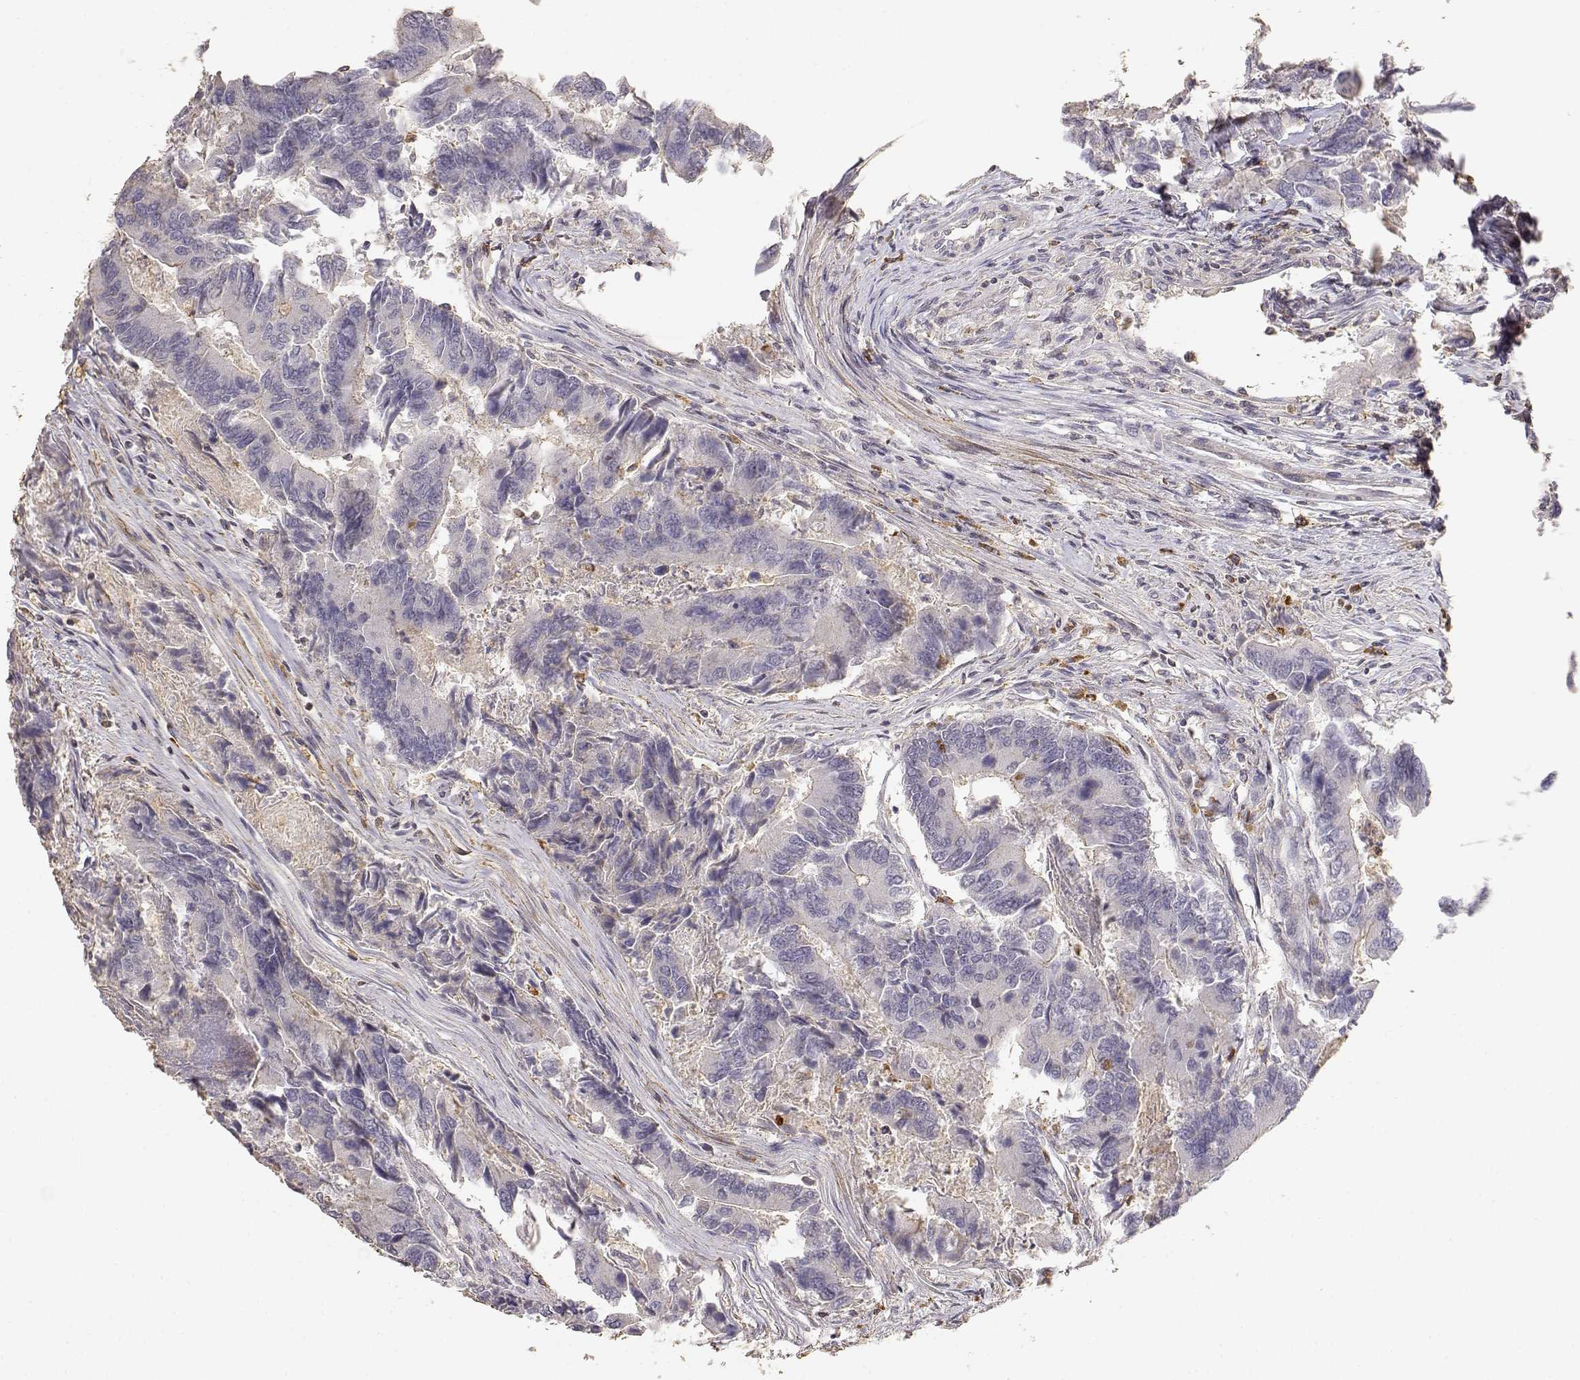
{"staining": {"intensity": "weak", "quantity": "<25%", "location": "cytoplasmic/membranous"}, "tissue": "colorectal cancer", "cell_type": "Tumor cells", "image_type": "cancer", "snomed": [{"axis": "morphology", "description": "Adenocarcinoma, NOS"}, {"axis": "topography", "description": "Colon"}], "caption": "Tumor cells are negative for protein expression in human colorectal adenocarcinoma.", "gene": "TNFRSF10C", "patient": {"sex": "female", "age": 67}}